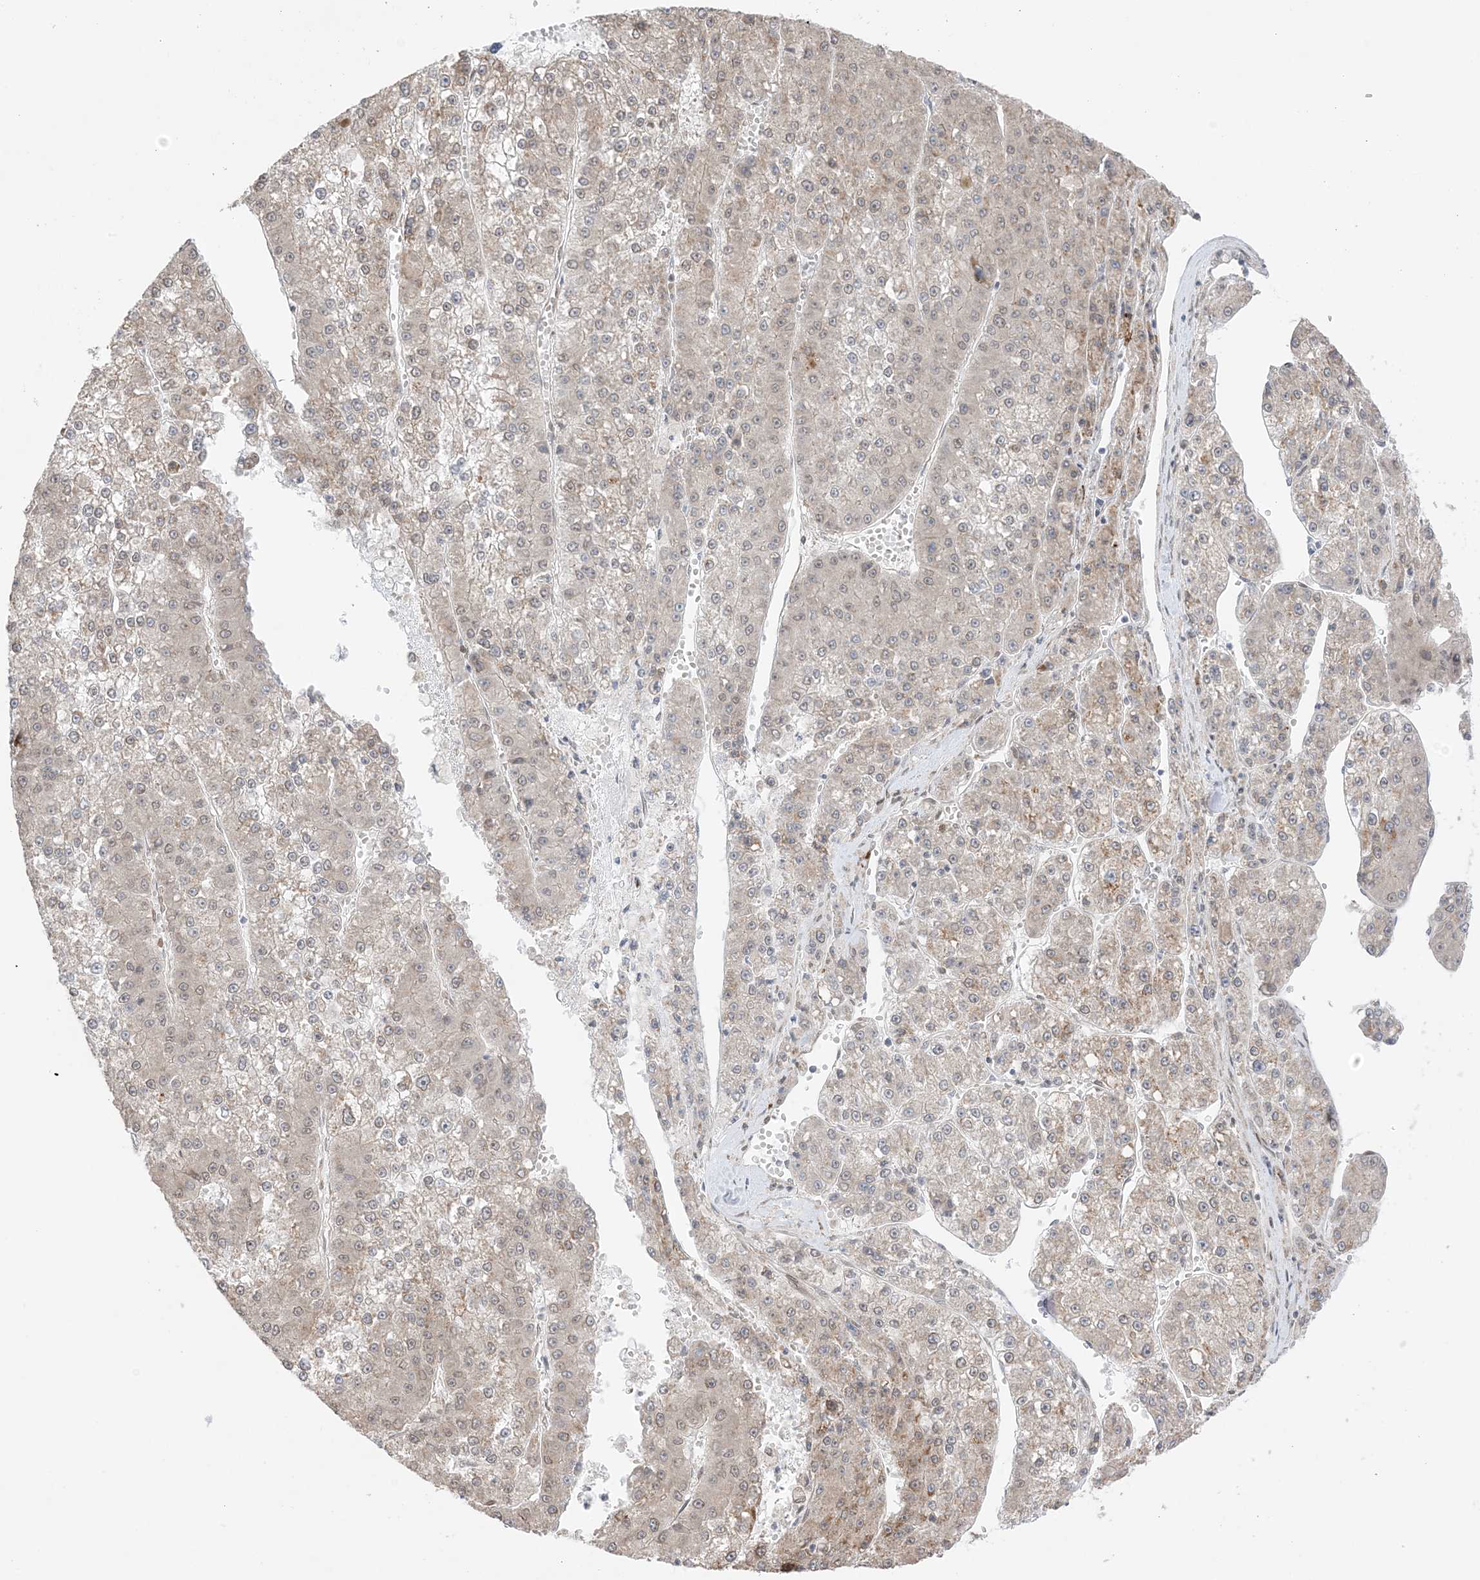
{"staining": {"intensity": "weak", "quantity": "25%-75%", "location": "cytoplasmic/membranous,nuclear"}, "tissue": "liver cancer", "cell_type": "Tumor cells", "image_type": "cancer", "snomed": [{"axis": "morphology", "description": "Carcinoma, Hepatocellular, NOS"}, {"axis": "topography", "description": "Liver"}], "caption": "Liver cancer (hepatocellular carcinoma) tissue shows weak cytoplasmic/membranous and nuclear staining in approximately 25%-75% of tumor cells", "gene": "UBE2E2", "patient": {"sex": "female", "age": 73}}